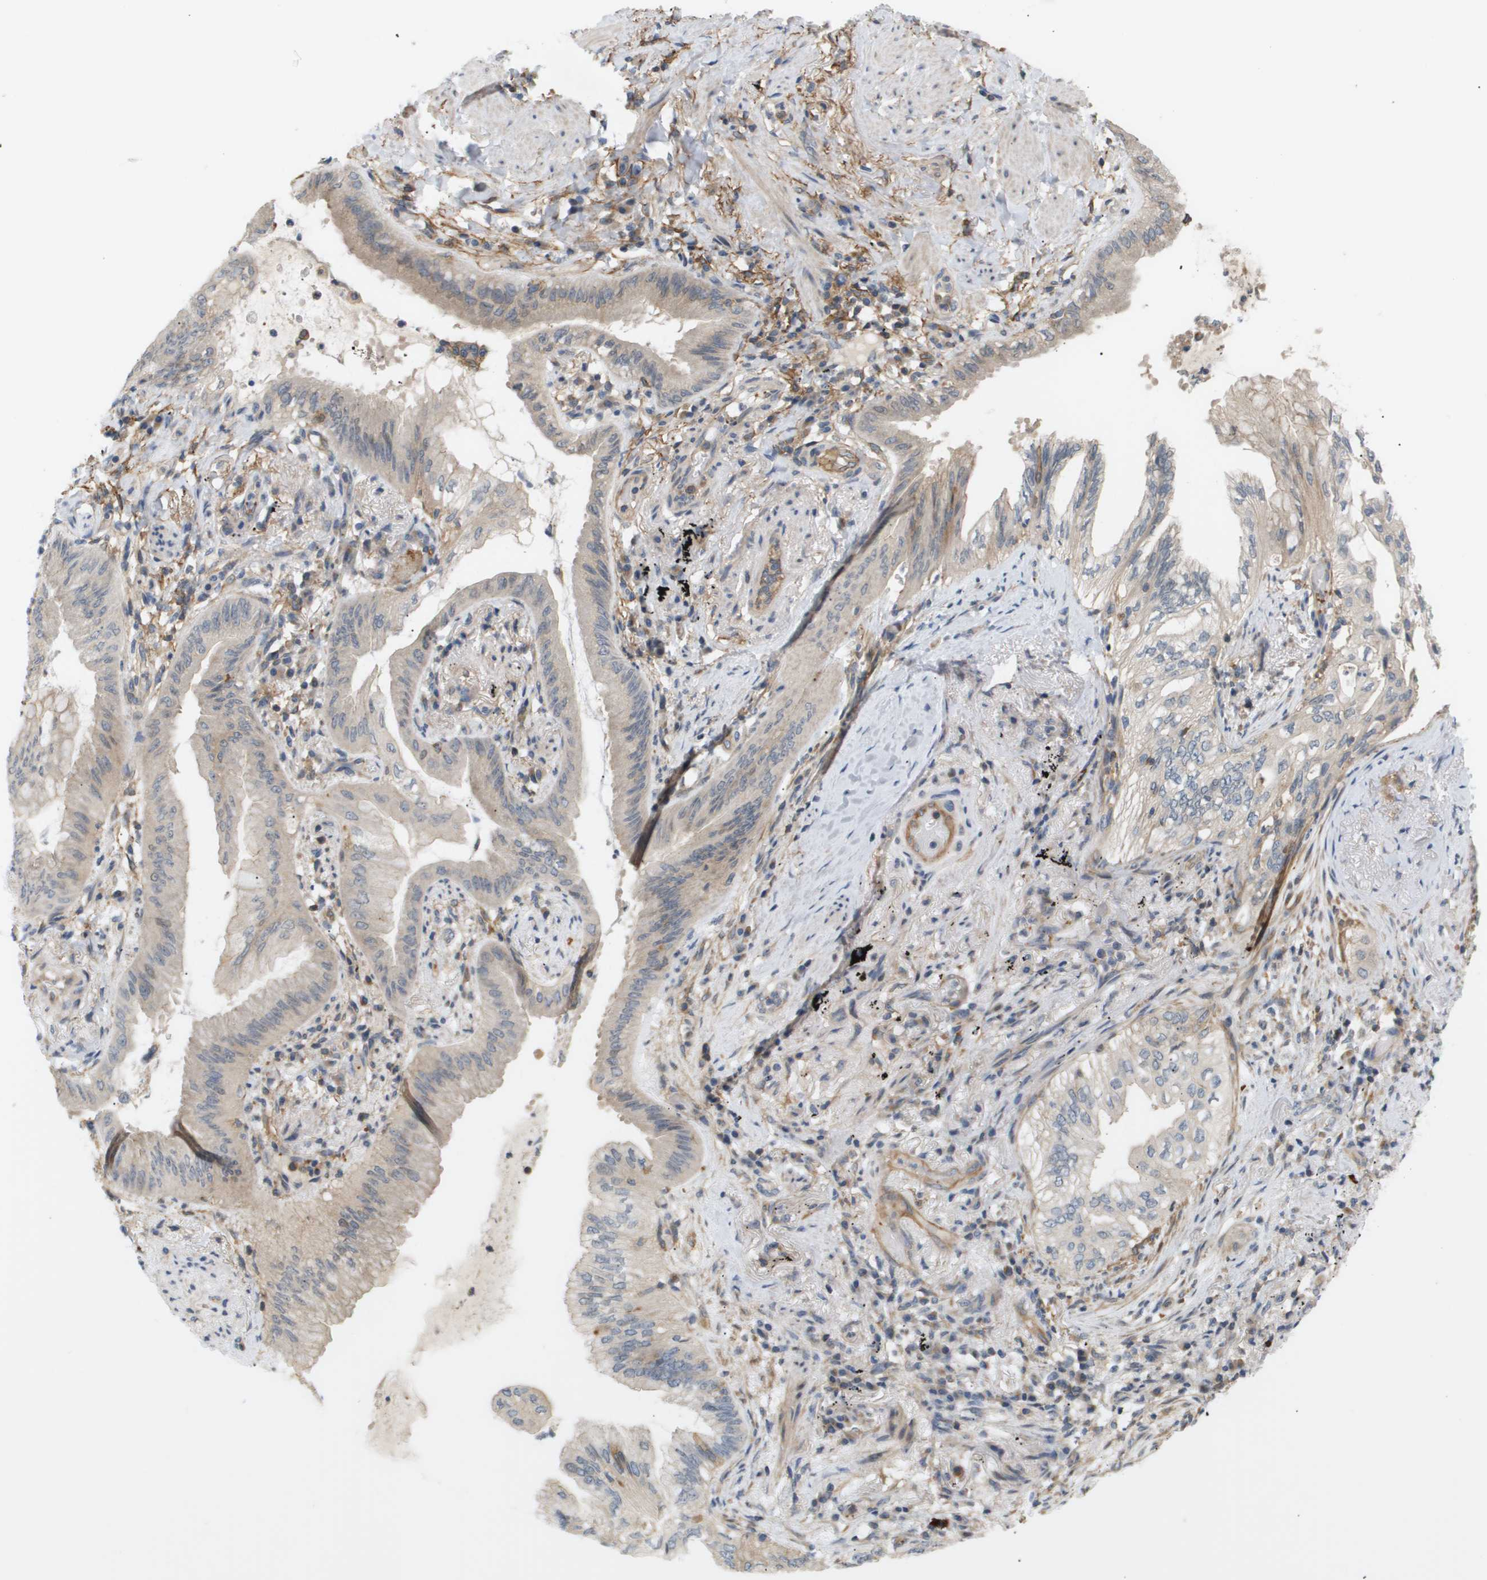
{"staining": {"intensity": "weak", "quantity": "25%-75%", "location": "cytoplasmic/membranous"}, "tissue": "lung cancer", "cell_type": "Tumor cells", "image_type": "cancer", "snomed": [{"axis": "morphology", "description": "Normal tissue, NOS"}, {"axis": "morphology", "description": "Adenocarcinoma, NOS"}, {"axis": "topography", "description": "Bronchus"}, {"axis": "topography", "description": "Lung"}], "caption": "The image shows staining of lung cancer (adenocarcinoma), revealing weak cytoplasmic/membranous protein staining (brown color) within tumor cells.", "gene": "CORO2B", "patient": {"sex": "female", "age": 70}}